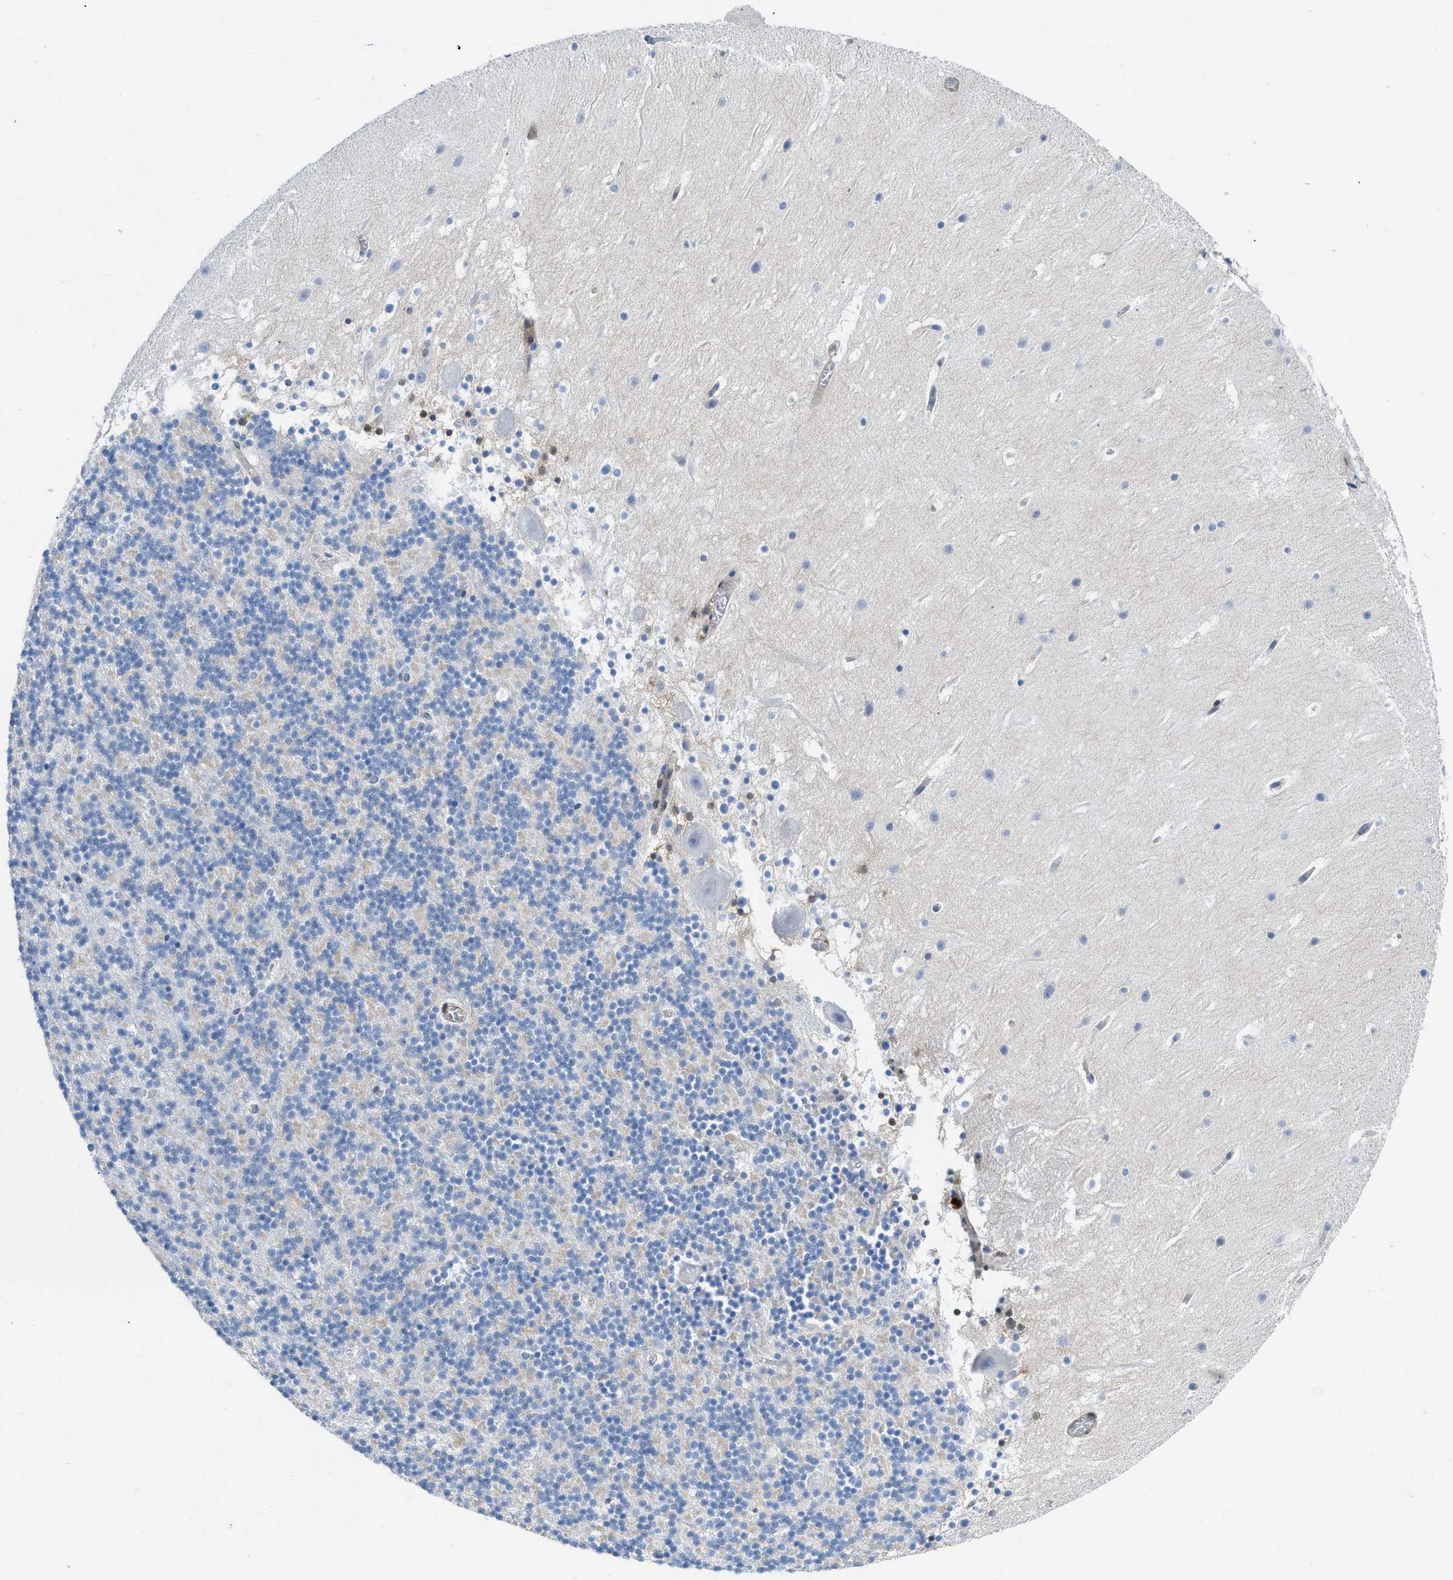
{"staining": {"intensity": "negative", "quantity": "none", "location": "none"}, "tissue": "cerebellum", "cell_type": "Cells in granular layer", "image_type": "normal", "snomed": [{"axis": "morphology", "description": "Normal tissue, NOS"}, {"axis": "topography", "description": "Cerebellum"}], "caption": "Immunohistochemistry of normal human cerebellum exhibits no expression in cells in granular layer.", "gene": "PDLIM5", "patient": {"sex": "male", "age": 45}}